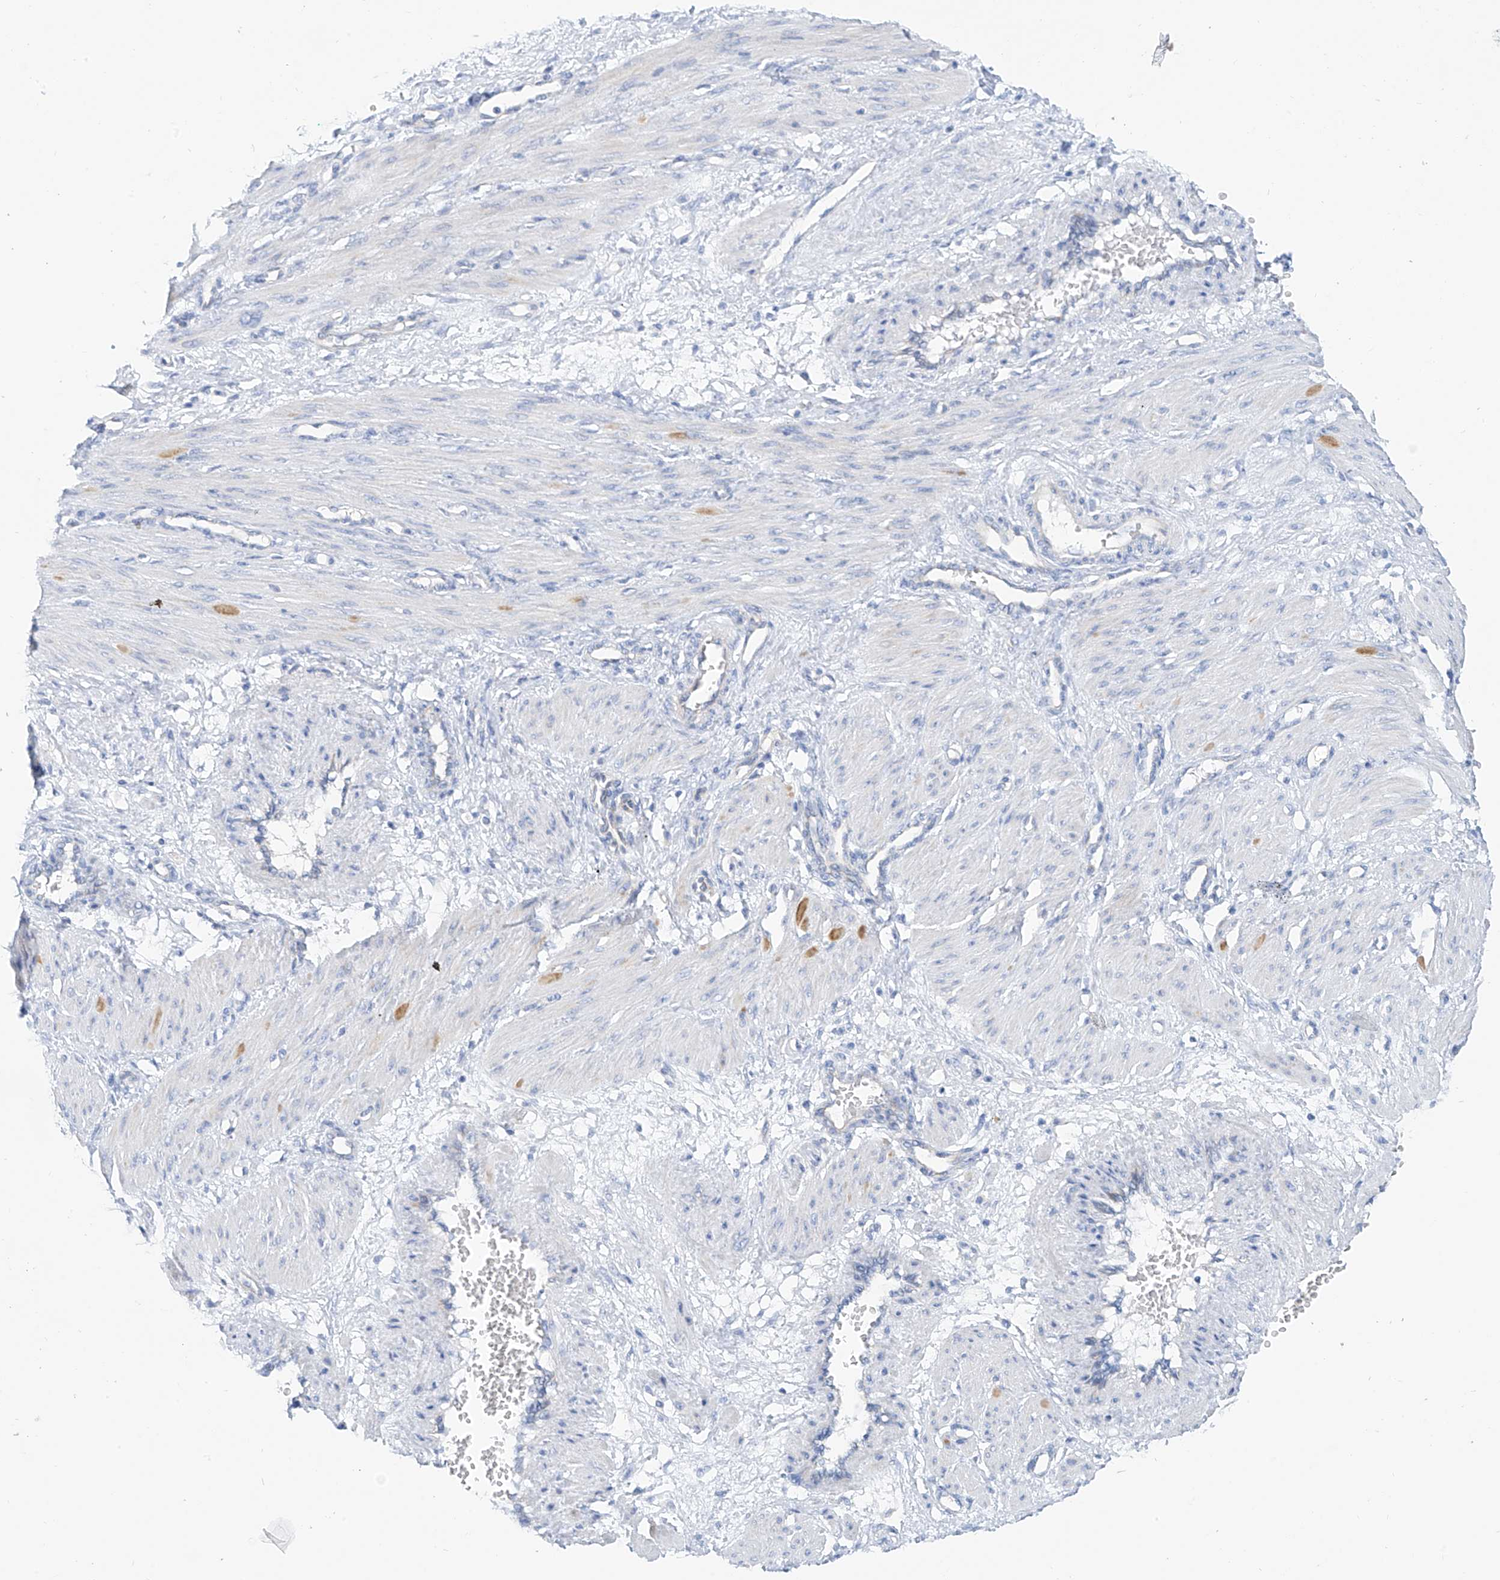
{"staining": {"intensity": "negative", "quantity": "none", "location": "none"}, "tissue": "smooth muscle", "cell_type": "Smooth muscle cells", "image_type": "normal", "snomed": [{"axis": "morphology", "description": "Normal tissue, NOS"}, {"axis": "topography", "description": "Endometrium"}], "caption": "DAB immunohistochemical staining of benign smooth muscle exhibits no significant expression in smooth muscle cells.", "gene": "PIK3C2B", "patient": {"sex": "female", "age": 33}}